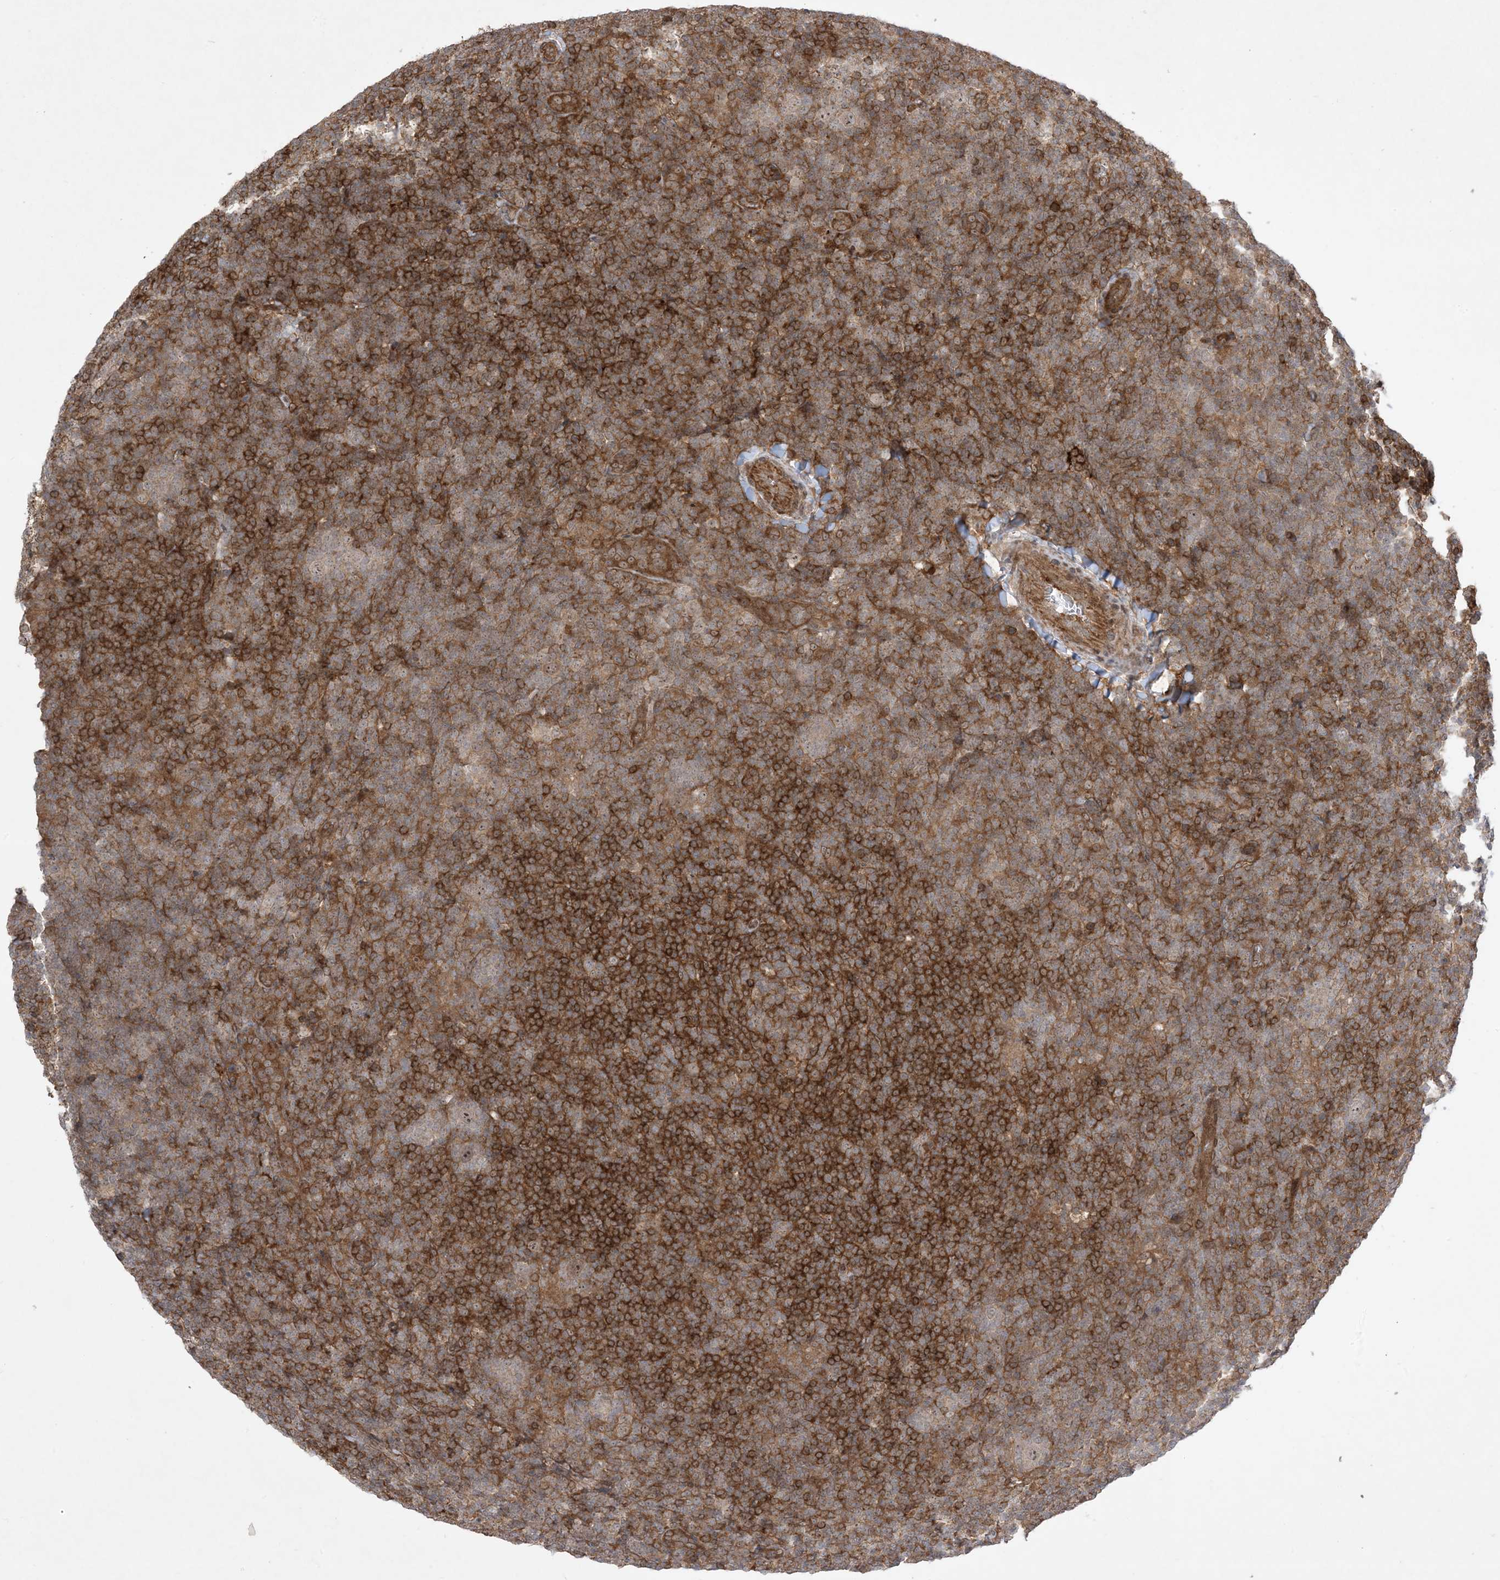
{"staining": {"intensity": "moderate", "quantity": ">75%", "location": "nuclear"}, "tissue": "lymphoma", "cell_type": "Tumor cells", "image_type": "cancer", "snomed": [{"axis": "morphology", "description": "Hodgkin's disease, NOS"}, {"axis": "topography", "description": "Lymph node"}], "caption": "This histopathology image exhibits immunohistochemistry (IHC) staining of Hodgkin's disease, with medium moderate nuclear staining in about >75% of tumor cells.", "gene": "SOGA3", "patient": {"sex": "female", "age": 57}}